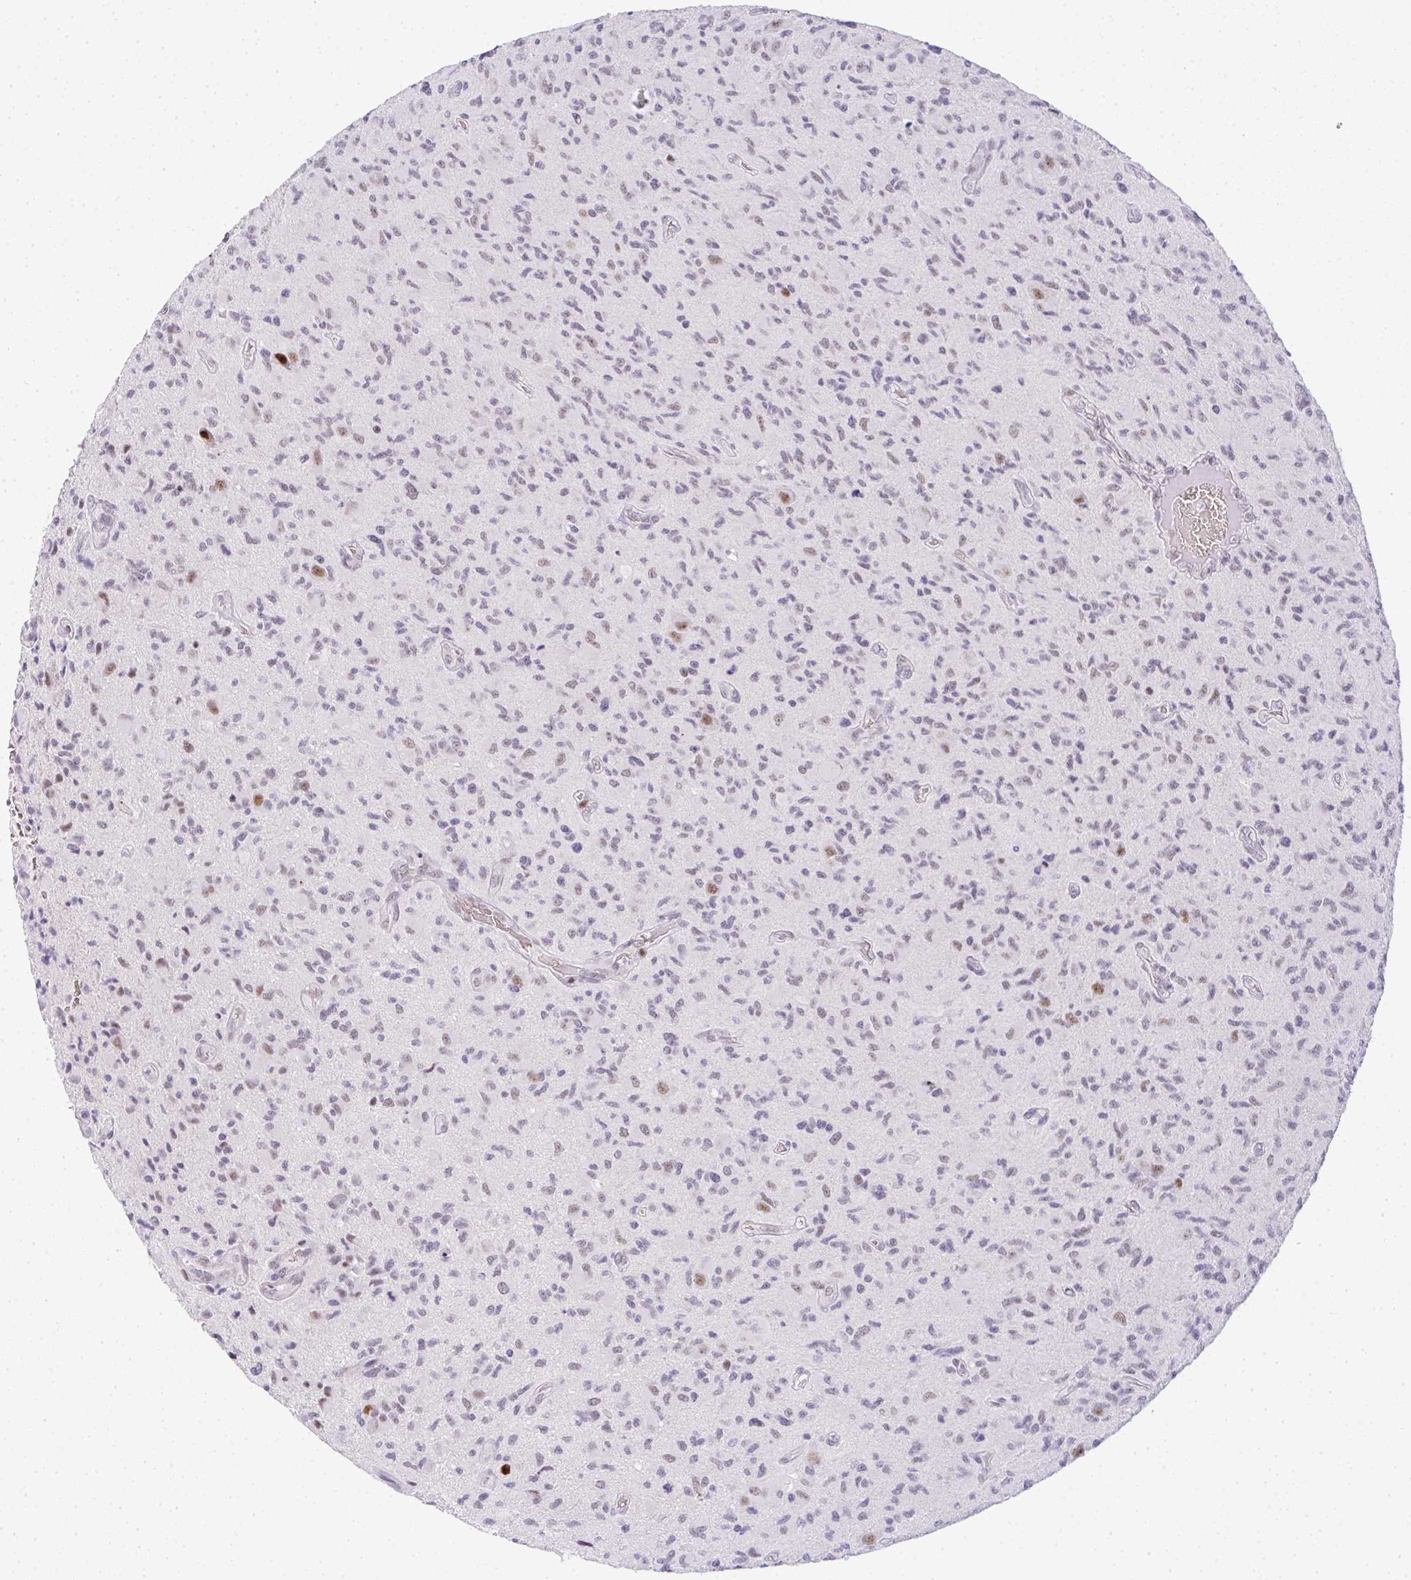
{"staining": {"intensity": "weak", "quantity": "<25%", "location": "nuclear"}, "tissue": "glioma", "cell_type": "Tumor cells", "image_type": "cancer", "snomed": [{"axis": "morphology", "description": "Glioma, malignant, High grade"}, {"axis": "topography", "description": "Brain"}], "caption": "DAB (3,3'-diaminobenzidine) immunohistochemical staining of high-grade glioma (malignant) exhibits no significant positivity in tumor cells.", "gene": "TNMD", "patient": {"sex": "female", "age": 65}}